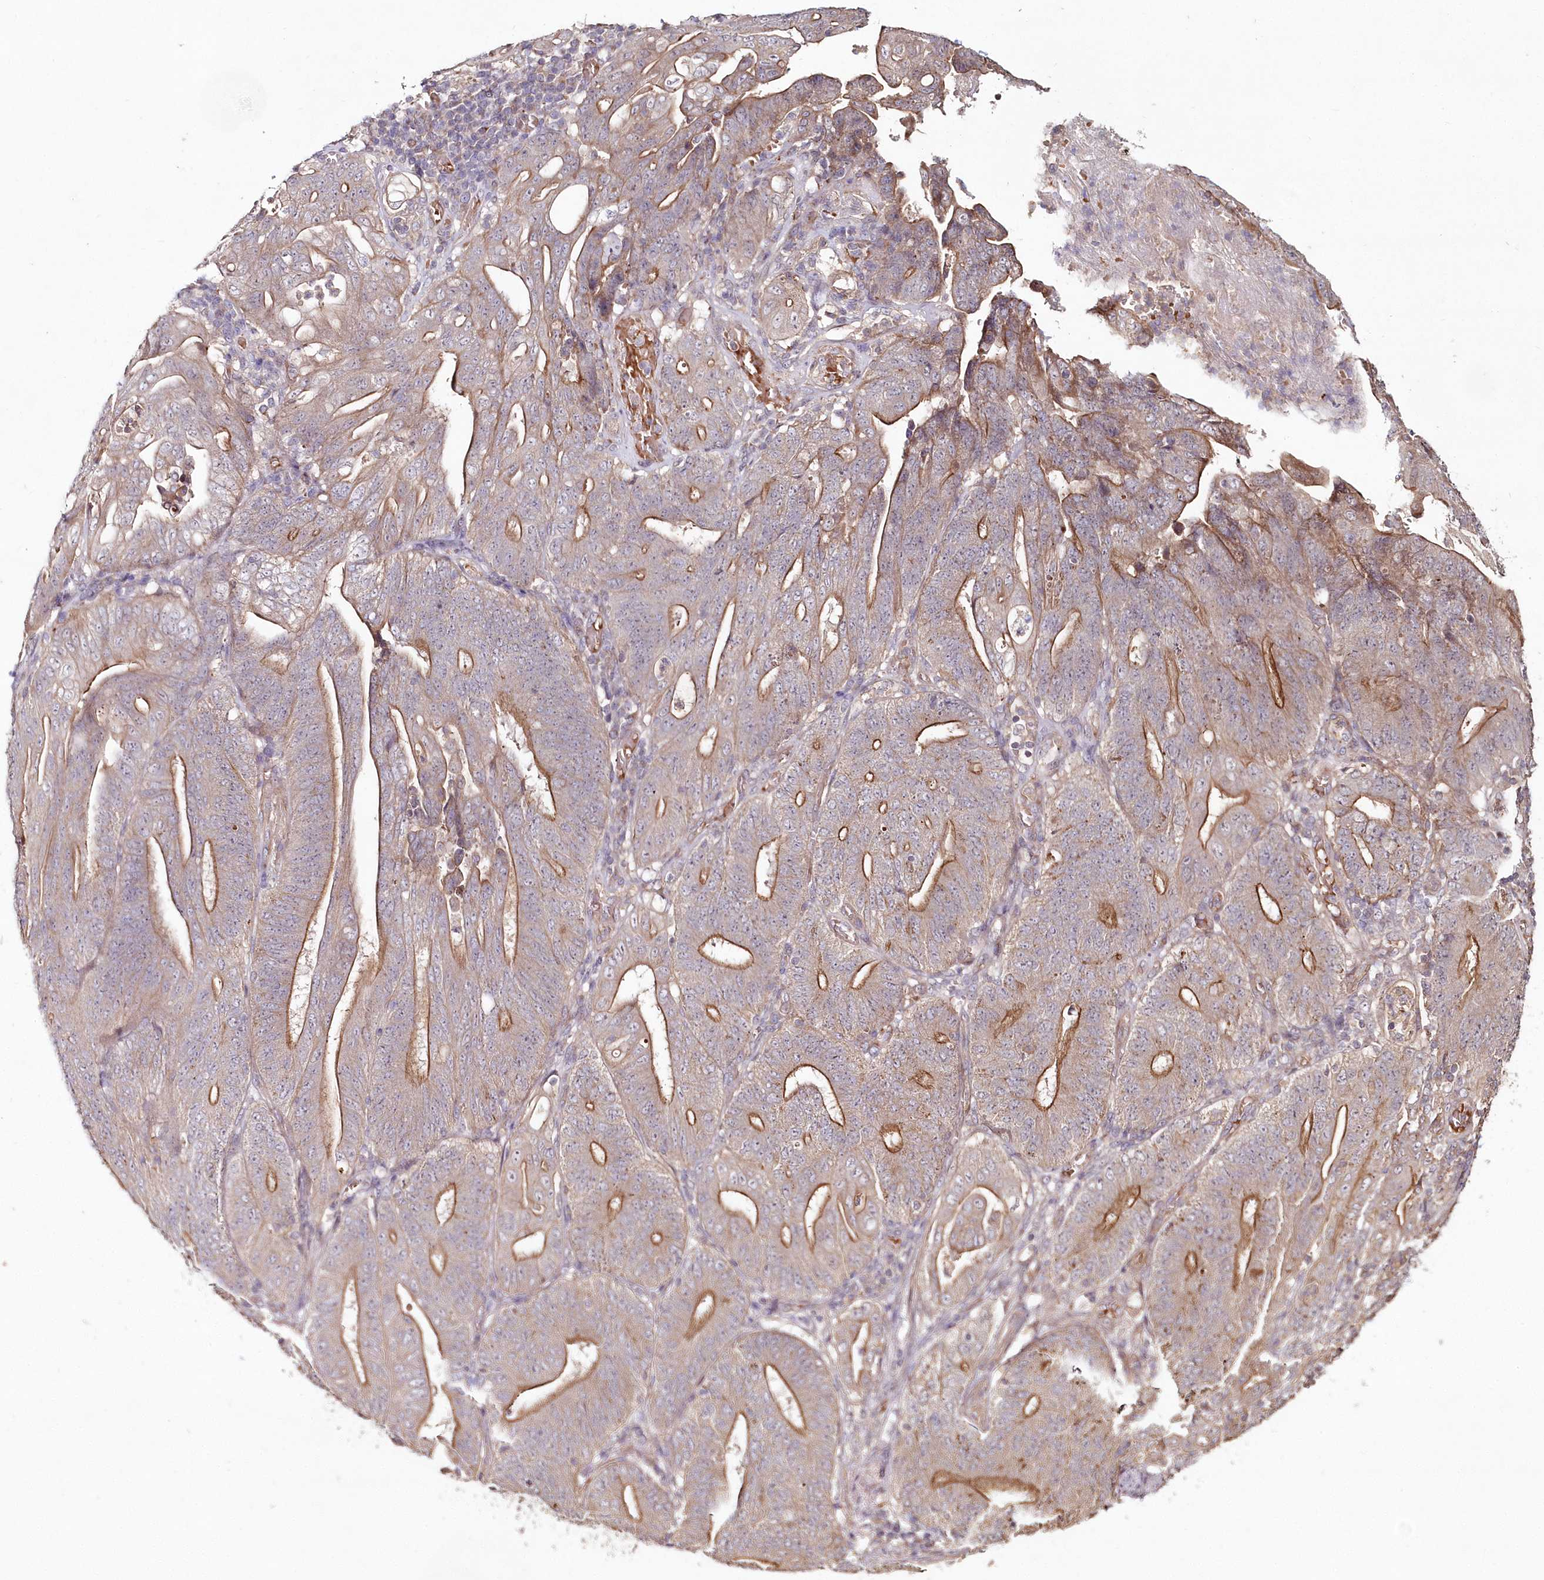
{"staining": {"intensity": "moderate", "quantity": "25%-75%", "location": "cytoplasmic/membranous"}, "tissue": "stomach cancer", "cell_type": "Tumor cells", "image_type": "cancer", "snomed": [{"axis": "morphology", "description": "Adenocarcinoma, NOS"}, {"axis": "topography", "description": "Stomach"}], "caption": "Stomach cancer tissue demonstrates moderate cytoplasmic/membranous expression in approximately 25%-75% of tumor cells, visualized by immunohistochemistry.", "gene": "HYCC2", "patient": {"sex": "female", "age": 73}}